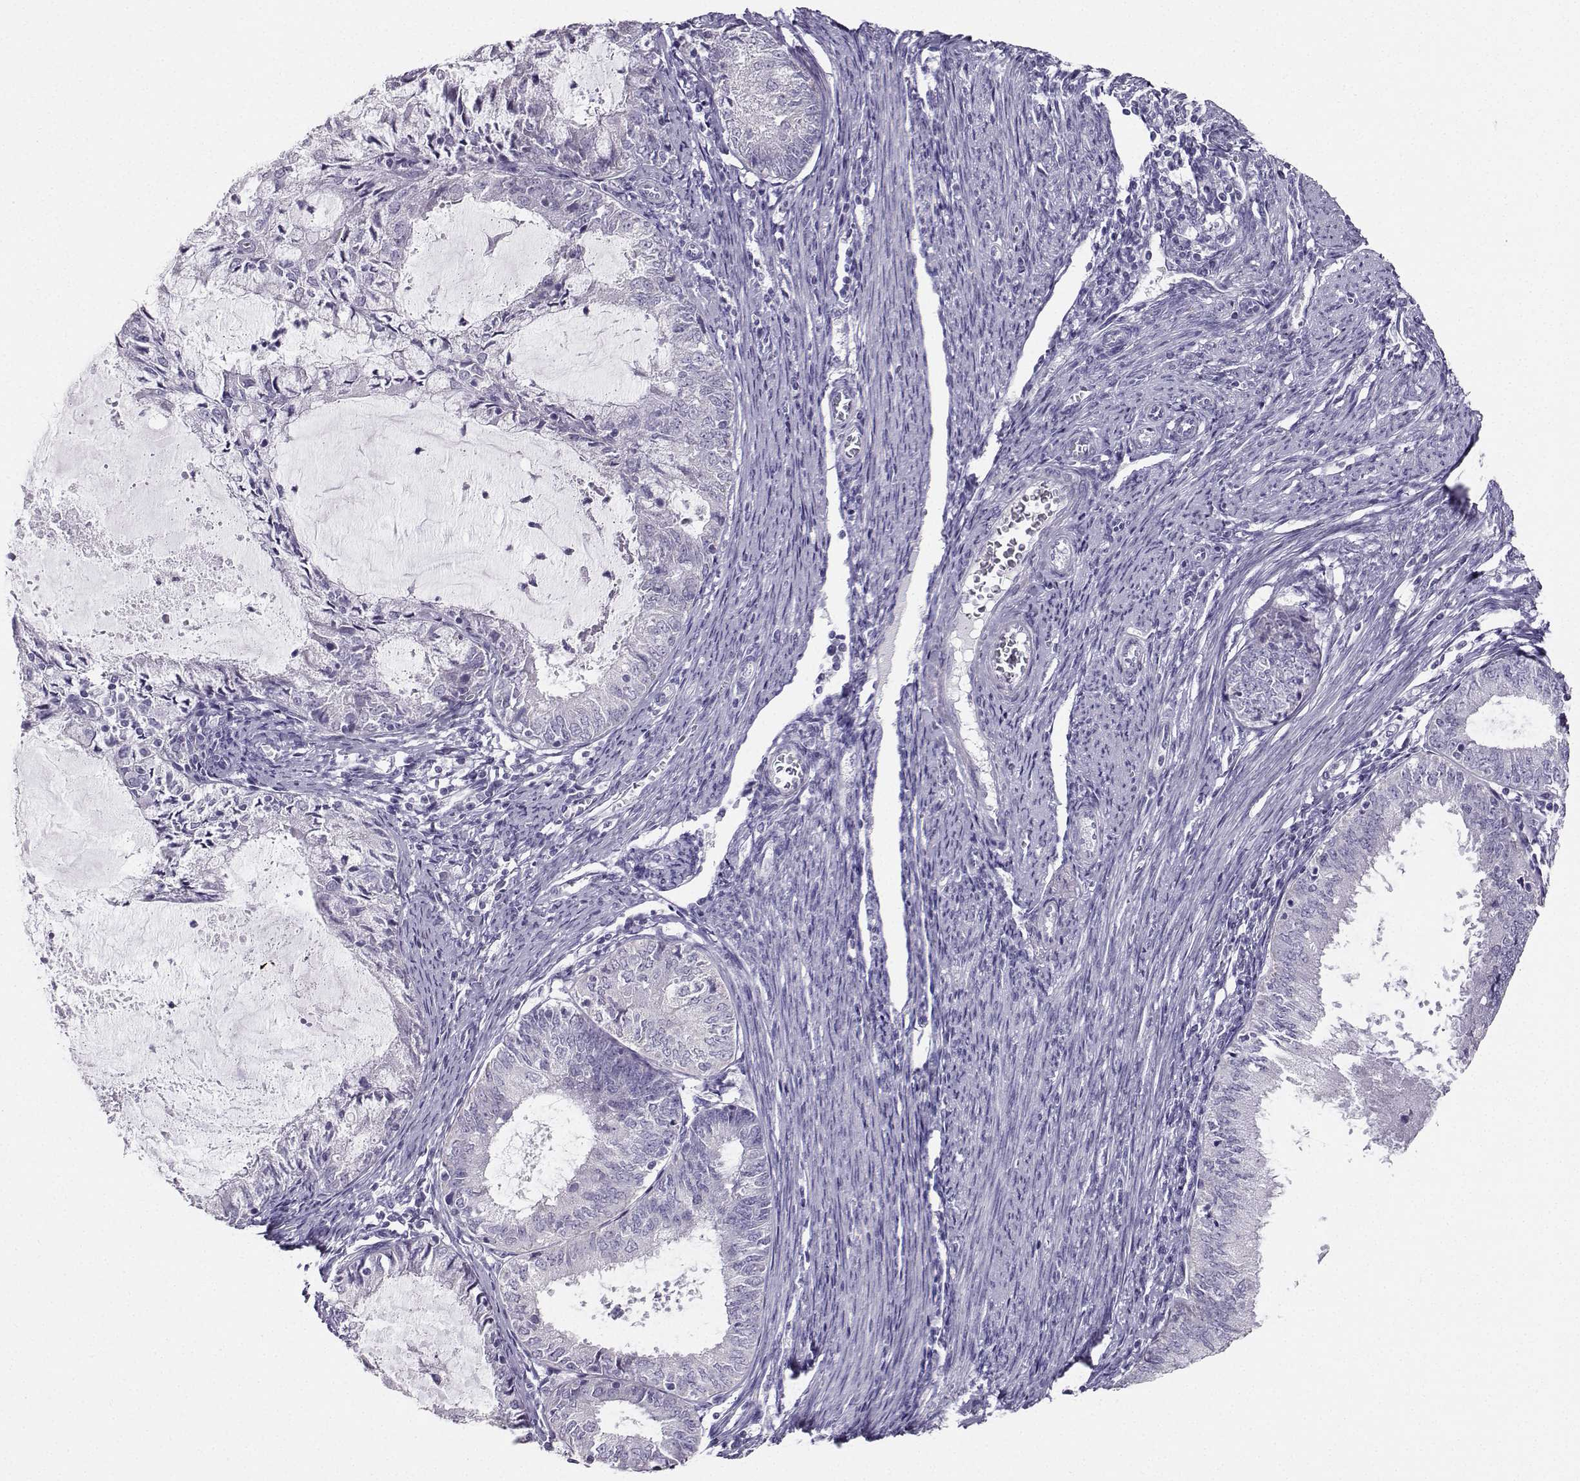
{"staining": {"intensity": "negative", "quantity": "none", "location": "none"}, "tissue": "endometrial cancer", "cell_type": "Tumor cells", "image_type": "cancer", "snomed": [{"axis": "morphology", "description": "Adenocarcinoma, NOS"}, {"axis": "topography", "description": "Endometrium"}], "caption": "Human endometrial cancer stained for a protein using immunohistochemistry reveals no expression in tumor cells.", "gene": "AVP", "patient": {"sex": "female", "age": 57}}